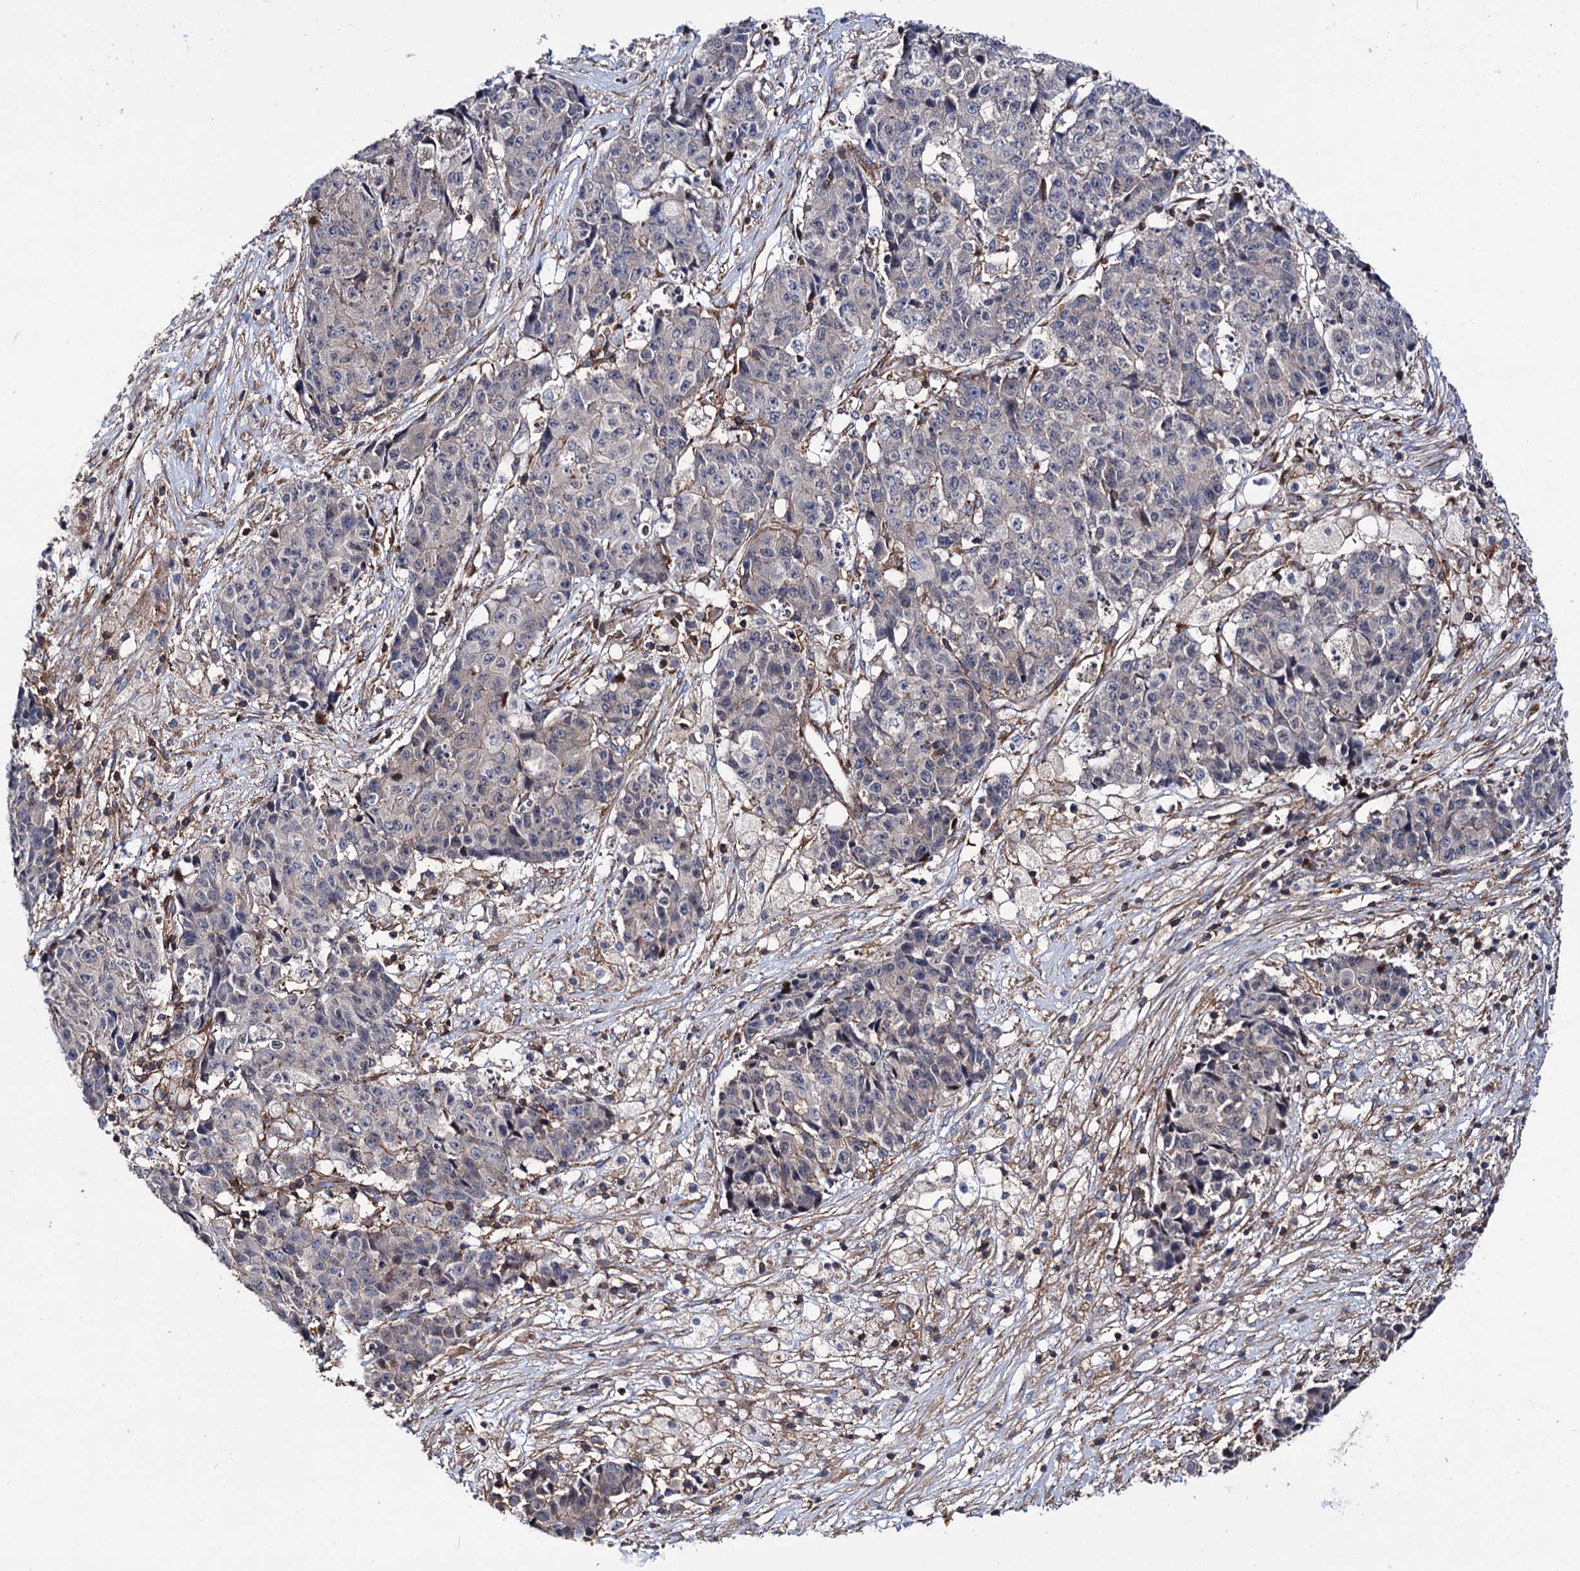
{"staining": {"intensity": "negative", "quantity": "none", "location": "none"}, "tissue": "ovarian cancer", "cell_type": "Tumor cells", "image_type": "cancer", "snomed": [{"axis": "morphology", "description": "Carcinoma, endometroid"}, {"axis": "topography", "description": "Ovary"}], "caption": "Immunohistochemistry (IHC) histopathology image of ovarian endometroid carcinoma stained for a protein (brown), which reveals no staining in tumor cells.", "gene": "DEF6", "patient": {"sex": "female", "age": 42}}